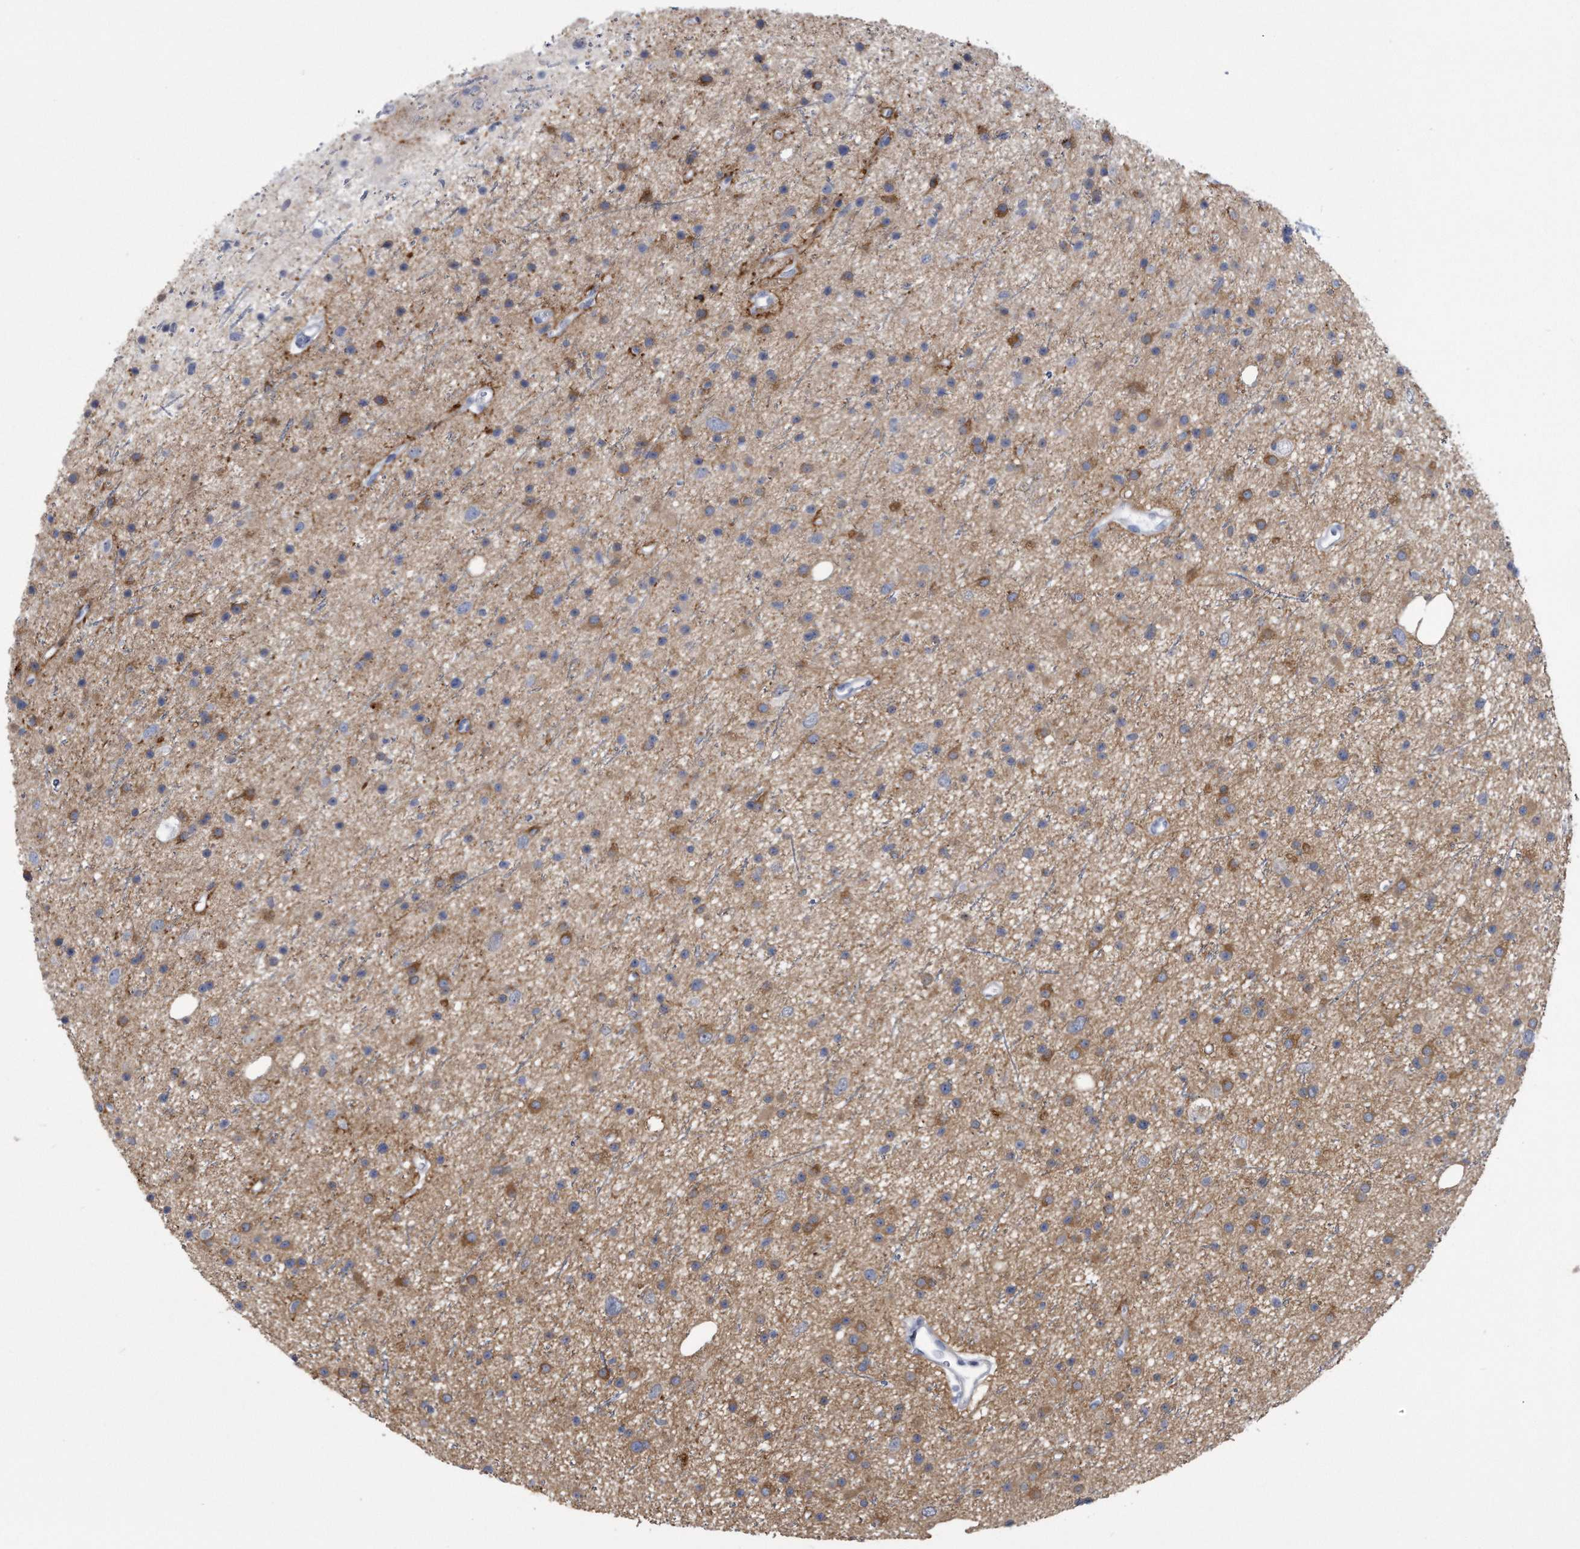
{"staining": {"intensity": "weak", "quantity": "<25%", "location": "cytoplasmic/membranous"}, "tissue": "glioma", "cell_type": "Tumor cells", "image_type": "cancer", "snomed": [{"axis": "morphology", "description": "Glioma, malignant, Low grade"}, {"axis": "topography", "description": "Cerebral cortex"}], "caption": "Tumor cells show no significant positivity in glioma.", "gene": "PYGB", "patient": {"sex": "female", "age": 39}}